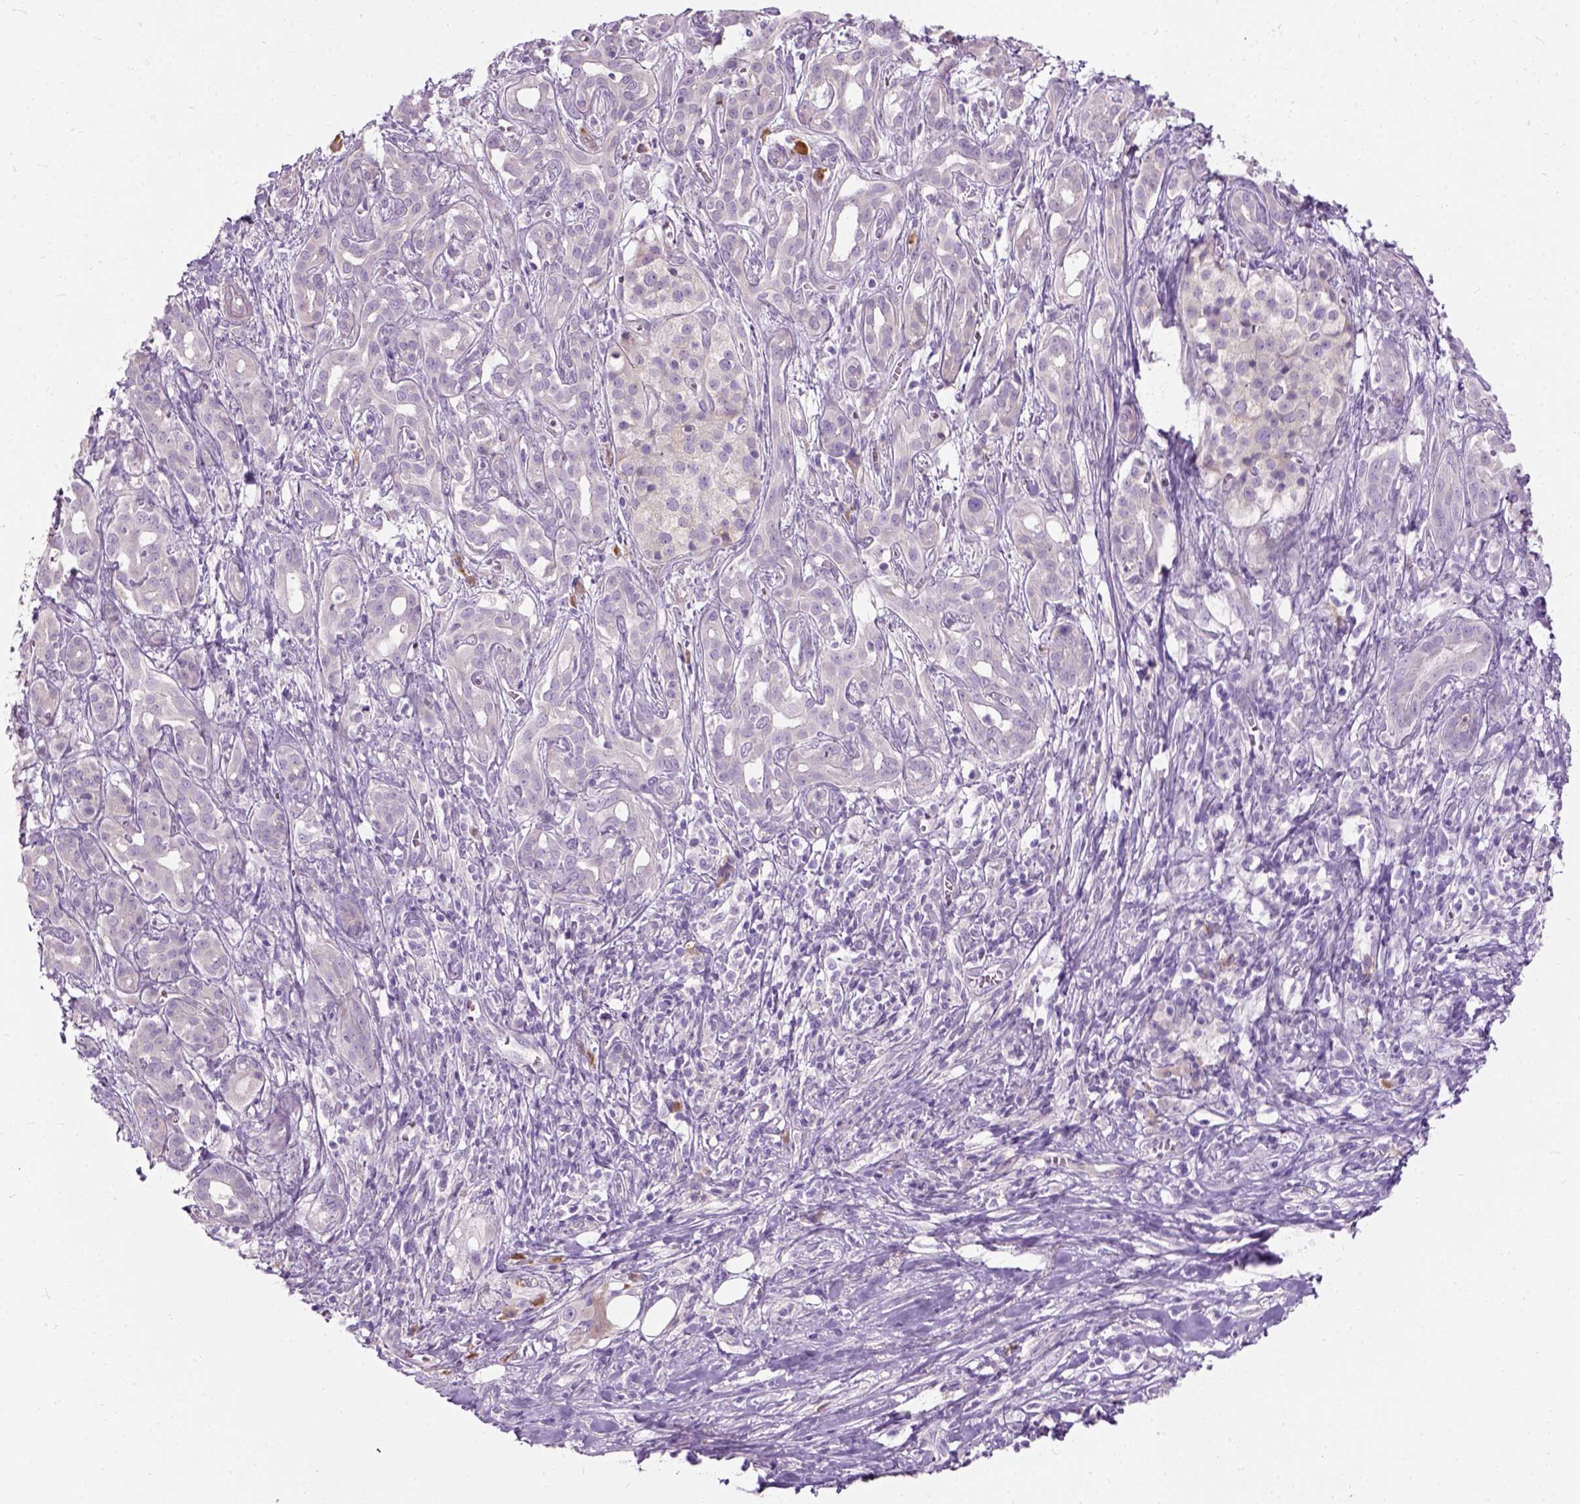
{"staining": {"intensity": "negative", "quantity": "none", "location": "none"}, "tissue": "pancreatic cancer", "cell_type": "Tumor cells", "image_type": "cancer", "snomed": [{"axis": "morphology", "description": "Adenocarcinoma, NOS"}, {"axis": "topography", "description": "Pancreas"}], "caption": "Pancreatic cancer stained for a protein using immunohistochemistry (IHC) shows no staining tumor cells.", "gene": "TRIM72", "patient": {"sex": "male", "age": 61}}